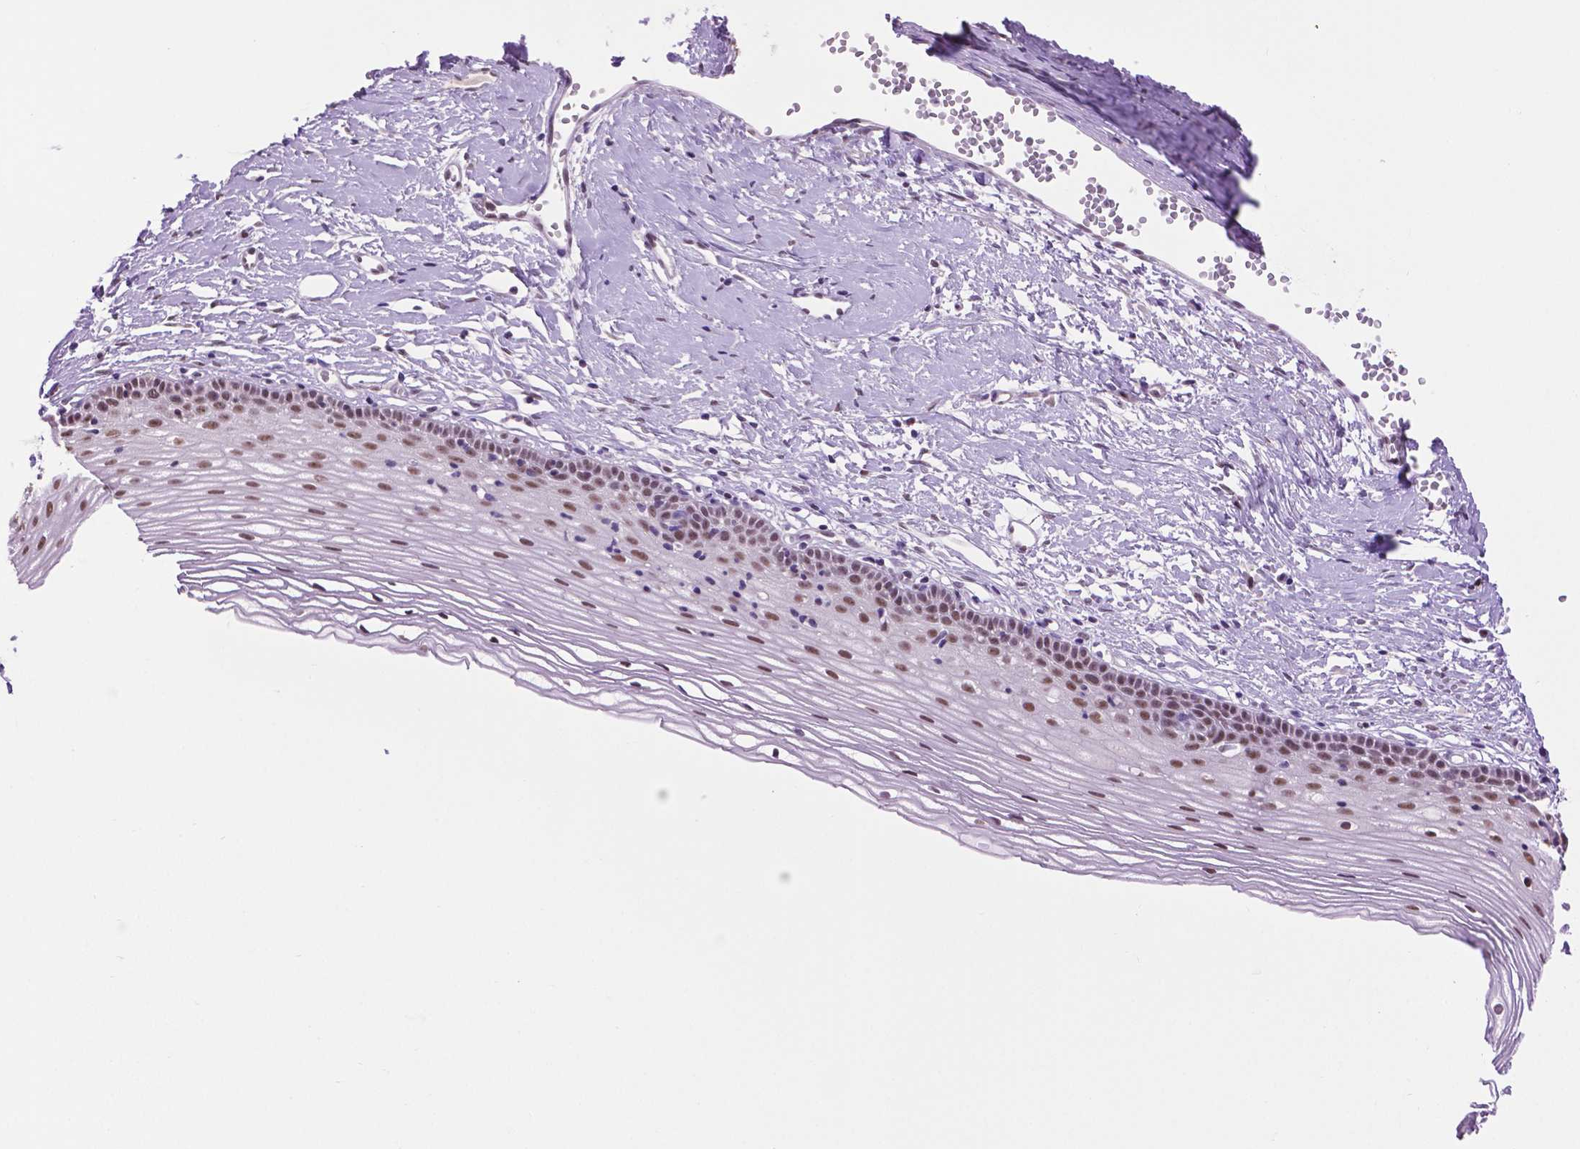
{"staining": {"intensity": "weak", "quantity": "<25%", "location": "nuclear"}, "tissue": "cervix", "cell_type": "Glandular cells", "image_type": "normal", "snomed": [{"axis": "morphology", "description": "Normal tissue, NOS"}, {"axis": "topography", "description": "Cervix"}], "caption": "Immunohistochemical staining of unremarkable human cervix shows no significant expression in glandular cells.", "gene": "ABI2", "patient": {"sex": "female", "age": 40}}